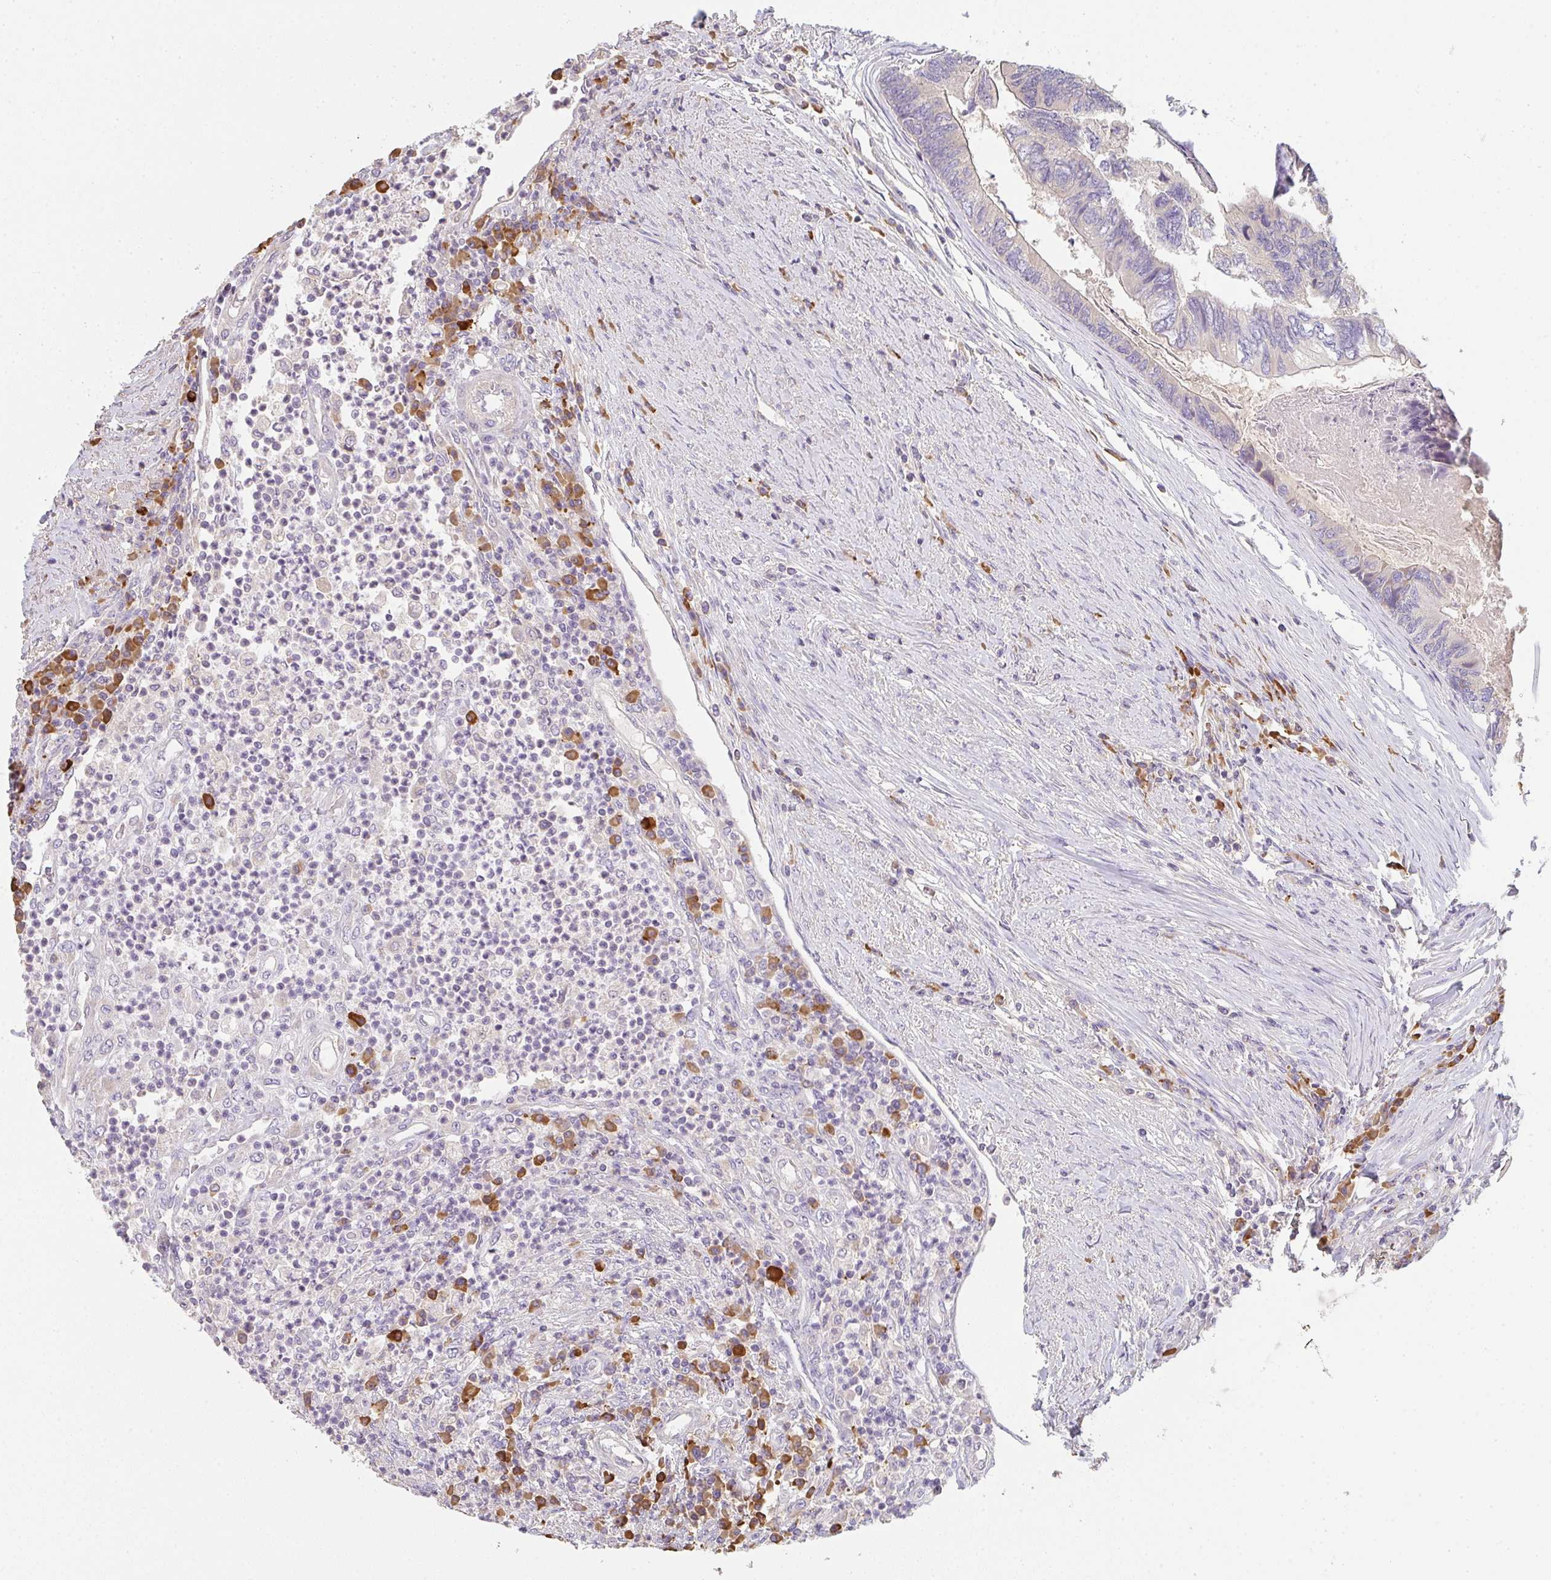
{"staining": {"intensity": "negative", "quantity": "none", "location": "none"}, "tissue": "colorectal cancer", "cell_type": "Tumor cells", "image_type": "cancer", "snomed": [{"axis": "morphology", "description": "Adenocarcinoma, NOS"}, {"axis": "topography", "description": "Colon"}], "caption": "High magnification brightfield microscopy of colorectal cancer (adenocarcinoma) stained with DAB (brown) and counterstained with hematoxylin (blue): tumor cells show no significant positivity.", "gene": "ZNF215", "patient": {"sex": "female", "age": 67}}